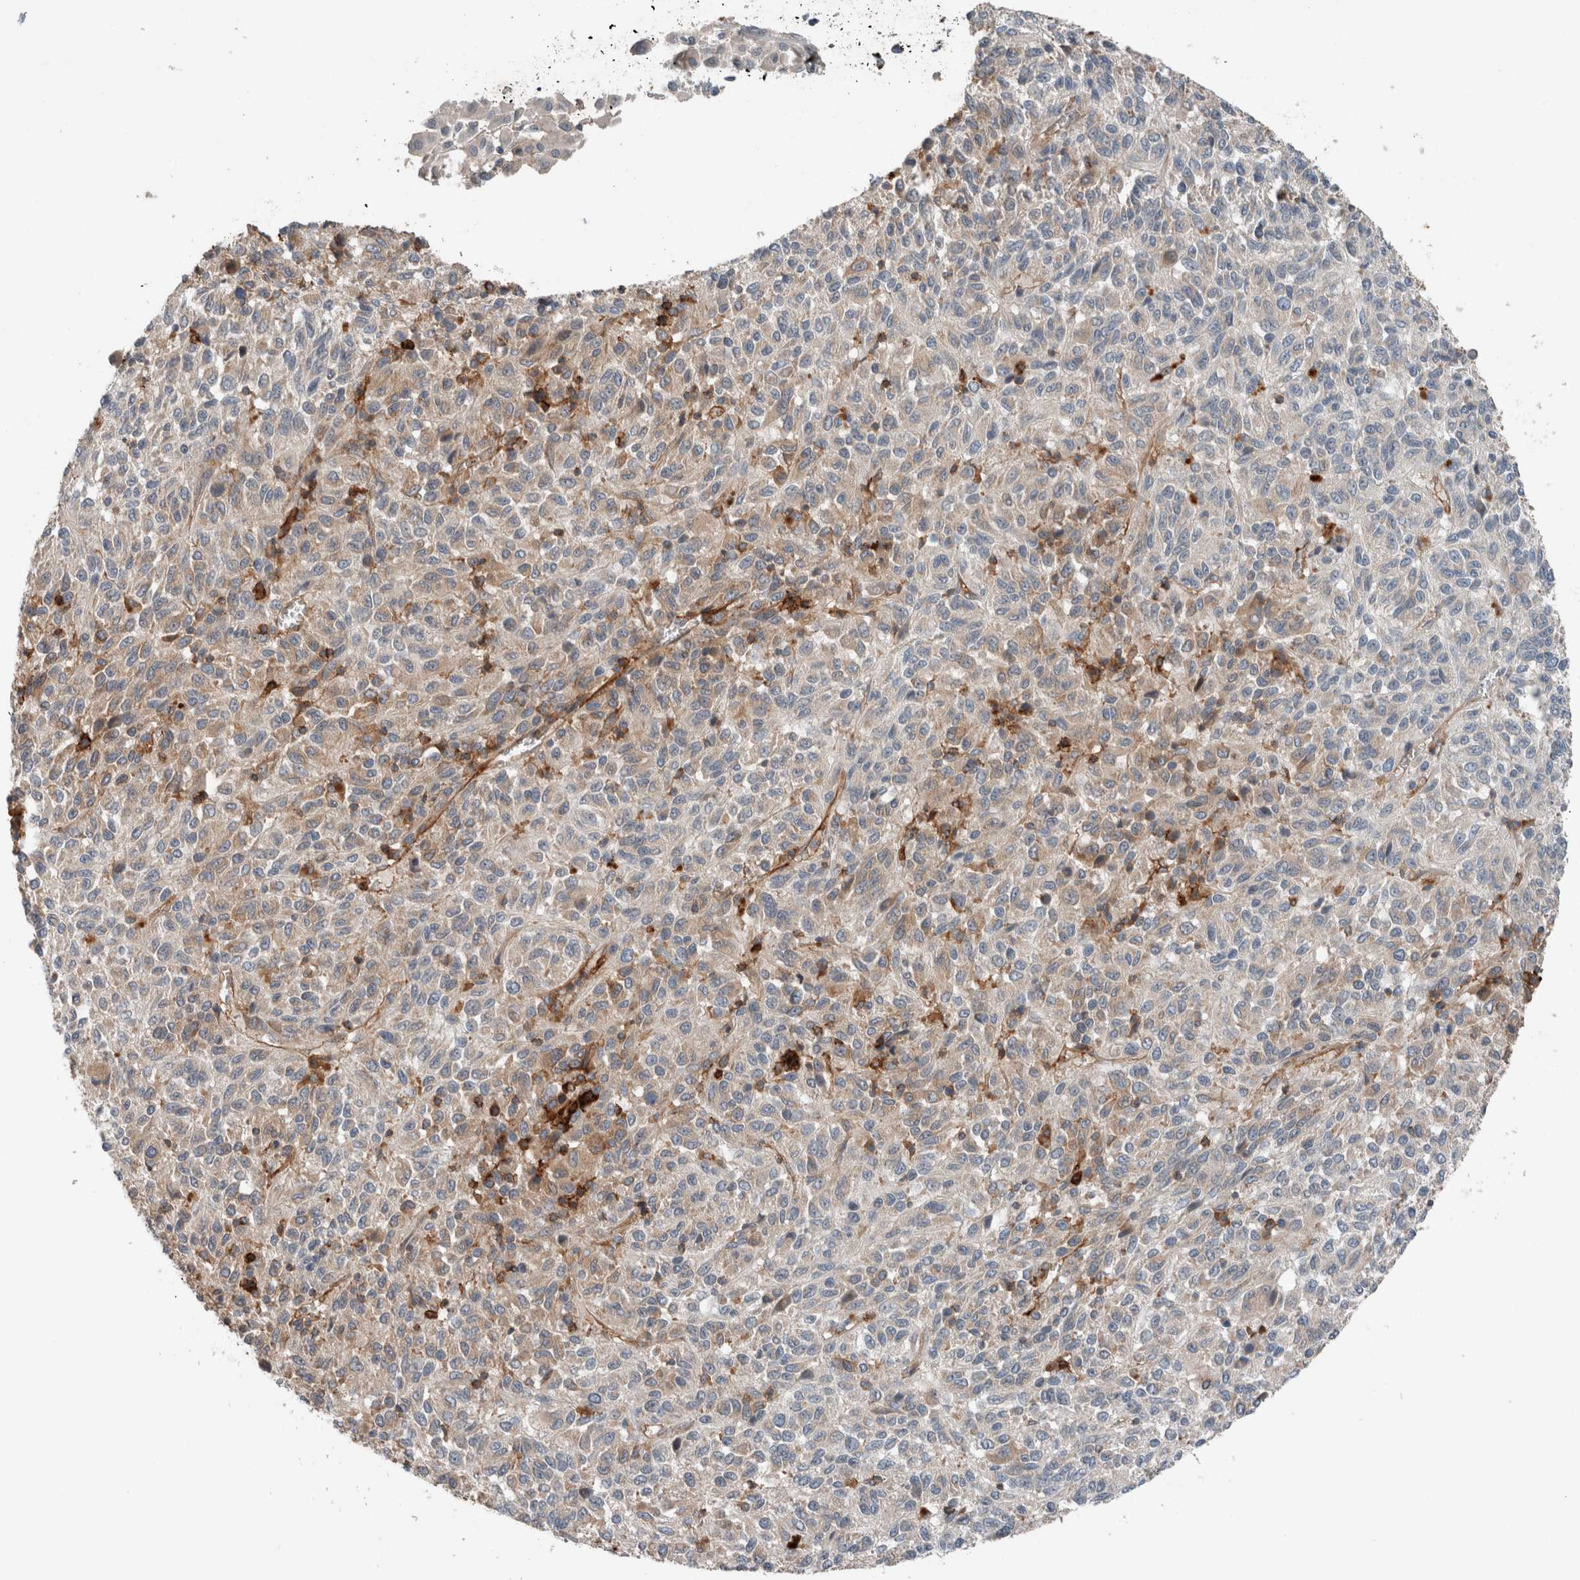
{"staining": {"intensity": "moderate", "quantity": "<25%", "location": "cytoplasmic/membranous"}, "tissue": "melanoma", "cell_type": "Tumor cells", "image_type": "cancer", "snomed": [{"axis": "morphology", "description": "Malignant melanoma, Metastatic site"}, {"axis": "topography", "description": "Lung"}], "caption": "The immunohistochemical stain labels moderate cytoplasmic/membranous positivity in tumor cells of melanoma tissue.", "gene": "UGCG", "patient": {"sex": "male", "age": 64}}